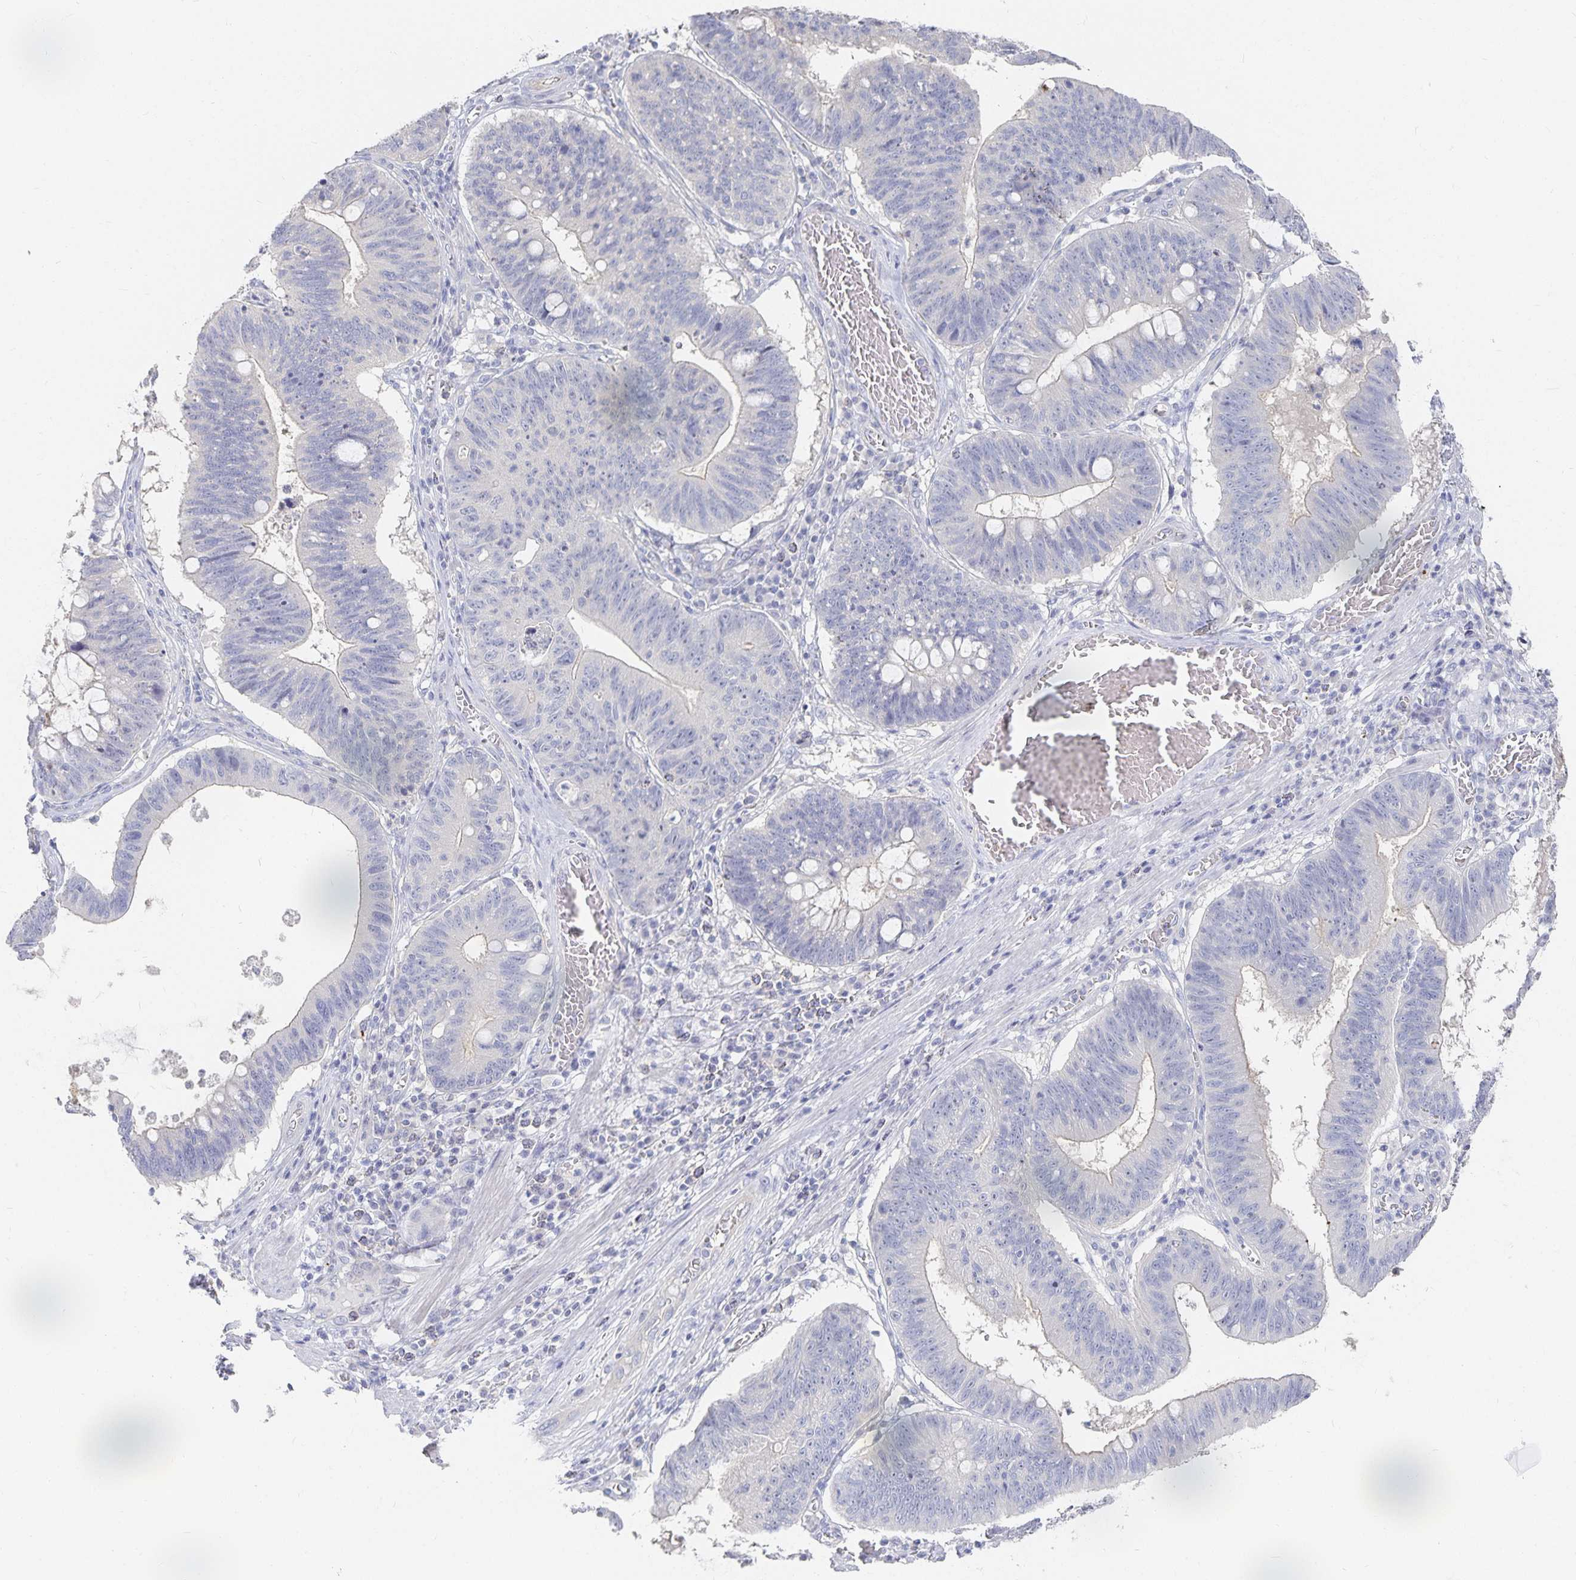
{"staining": {"intensity": "negative", "quantity": "none", "location": "none"}, "tissue": "stomach cancer", "cell_type": "Tumor cells", "image_type": "cancer", "snomed": [{"axis": "morphology", "description": "Adenocarcinoma, NOS"}, {"axis": "topography", "description": "Stomach"}], "caption": "The immunohistochemistry (IHC) micrograph has no significant expression in tumor cells of adenocarcinoma (stomach) tissue.", "gene": "DNAH9", "patient": {"sex": "male", "age": 59}}